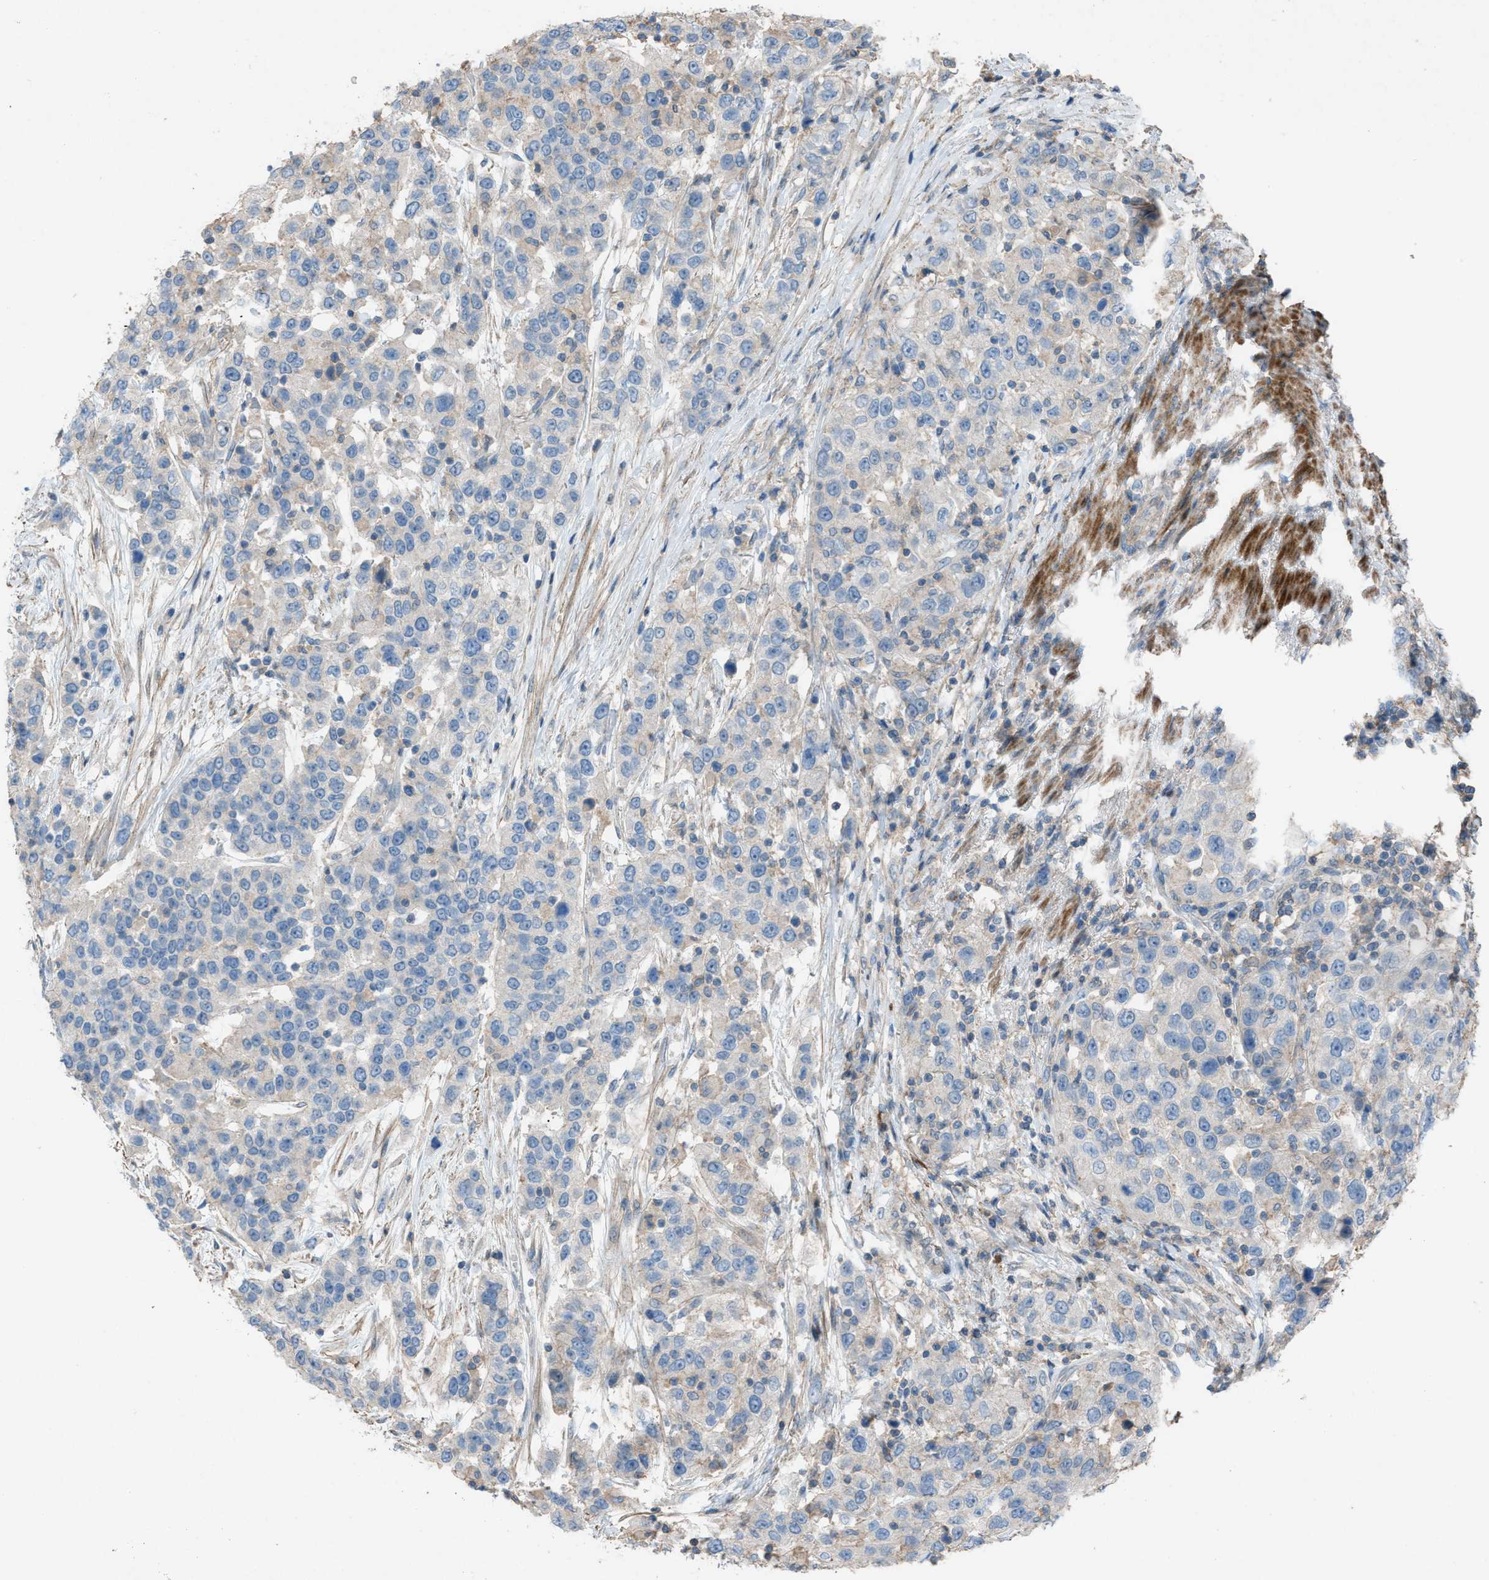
{"staining": {"intensity": "negative", "quantity": "none", "location": "none"}, "tissue": "urothelial cancer", "cell_type": "Tumor cells", "image_type": "cancer", "snomed": [{"axis": "morphology", "description": "Urothelial carcinoma, High grade"}, {"axis": "topography", "description": "Urinary bladder"}], "caption": "Immunohistochemistry (IHC) of high-grade urothelial carcinoma displays no staining in tumor cells.", "gene": "NCK2", "patient": {"sex": "female", "age": 80}}